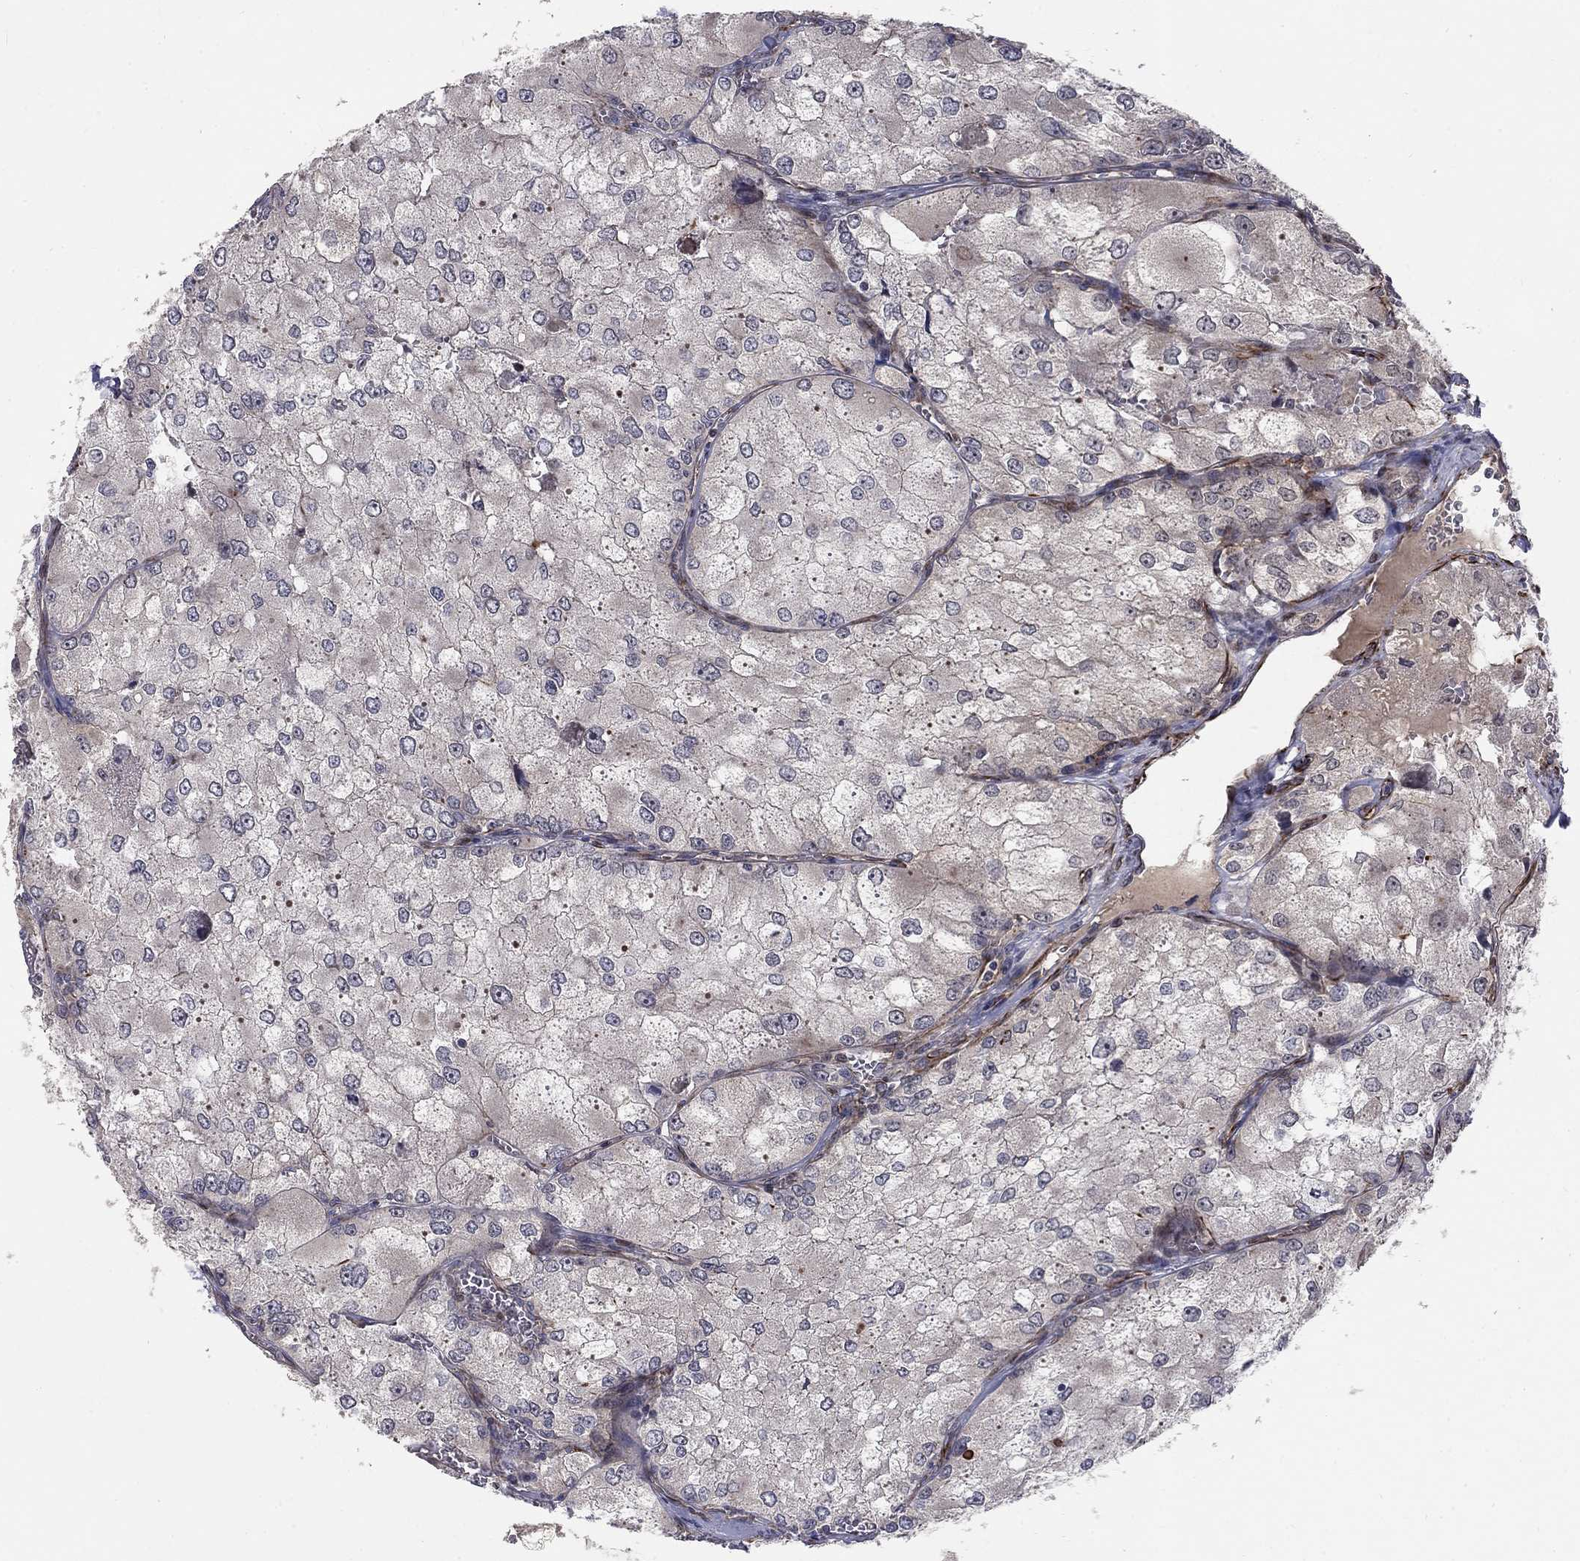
{"staining": {"intensity": "negative", "quantity": "none", "location": "none"}, "tissue": "renal cancer", "cell_type": "Tumor cells", "image_type": "cancer", "snomed": [{"axis": "morphology", "description": "Adenocarcinoma, NOS"}, {"axis": "topography", "description": "Kidney"}], "caption": "A high-resolution image shows immunohistochemistry (IHC) staining of renal cancer, which demonstrates no significant expression in tumor cells. (Immunohistochemistry (ihc), brightfield microscopy, high magnification).", "gene": "MSRA", "patient": {"sex": "female", "age": 70}}